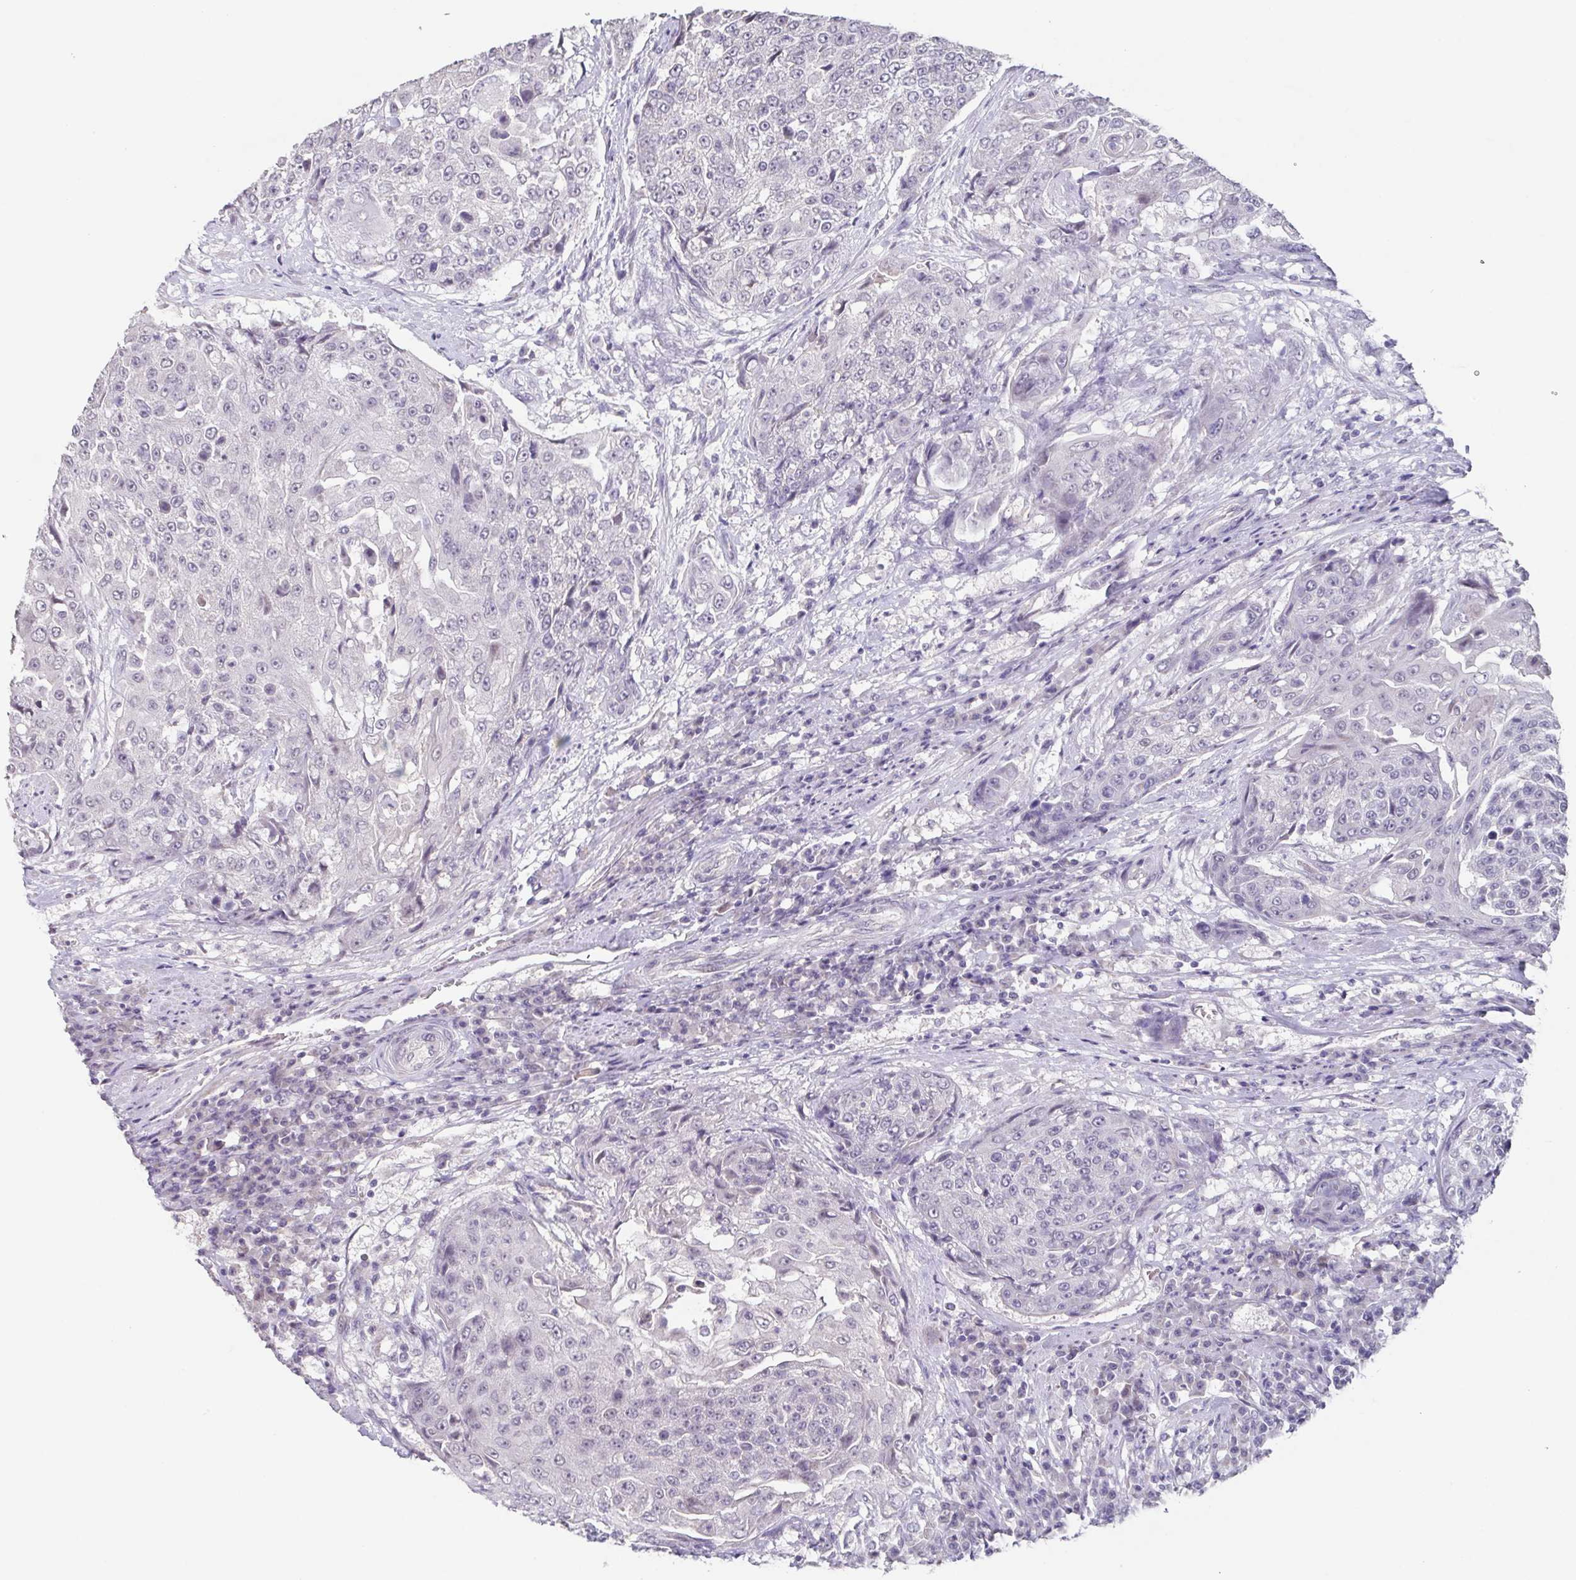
{"staining": {"intensity": "negative", "quantity": "none", "location": "none"}, "tissue": "urothelial cancer", "cell_type": "Tumor cells", "image_type": "cancer", "snomed": [{"axis": "morphology", "description": "Urothelial carcinoma, High grade"}, {"axis": "topography", "description": "Urinary bladder"}], "caption": "High power microscopy photomicrograph of an immunohistochemistry photomicrograph of urothelial cancer, revealing no significant positivity in tumor cells.", "gene": "GHRL", "patient": {"sex": "female", "age": 63}}